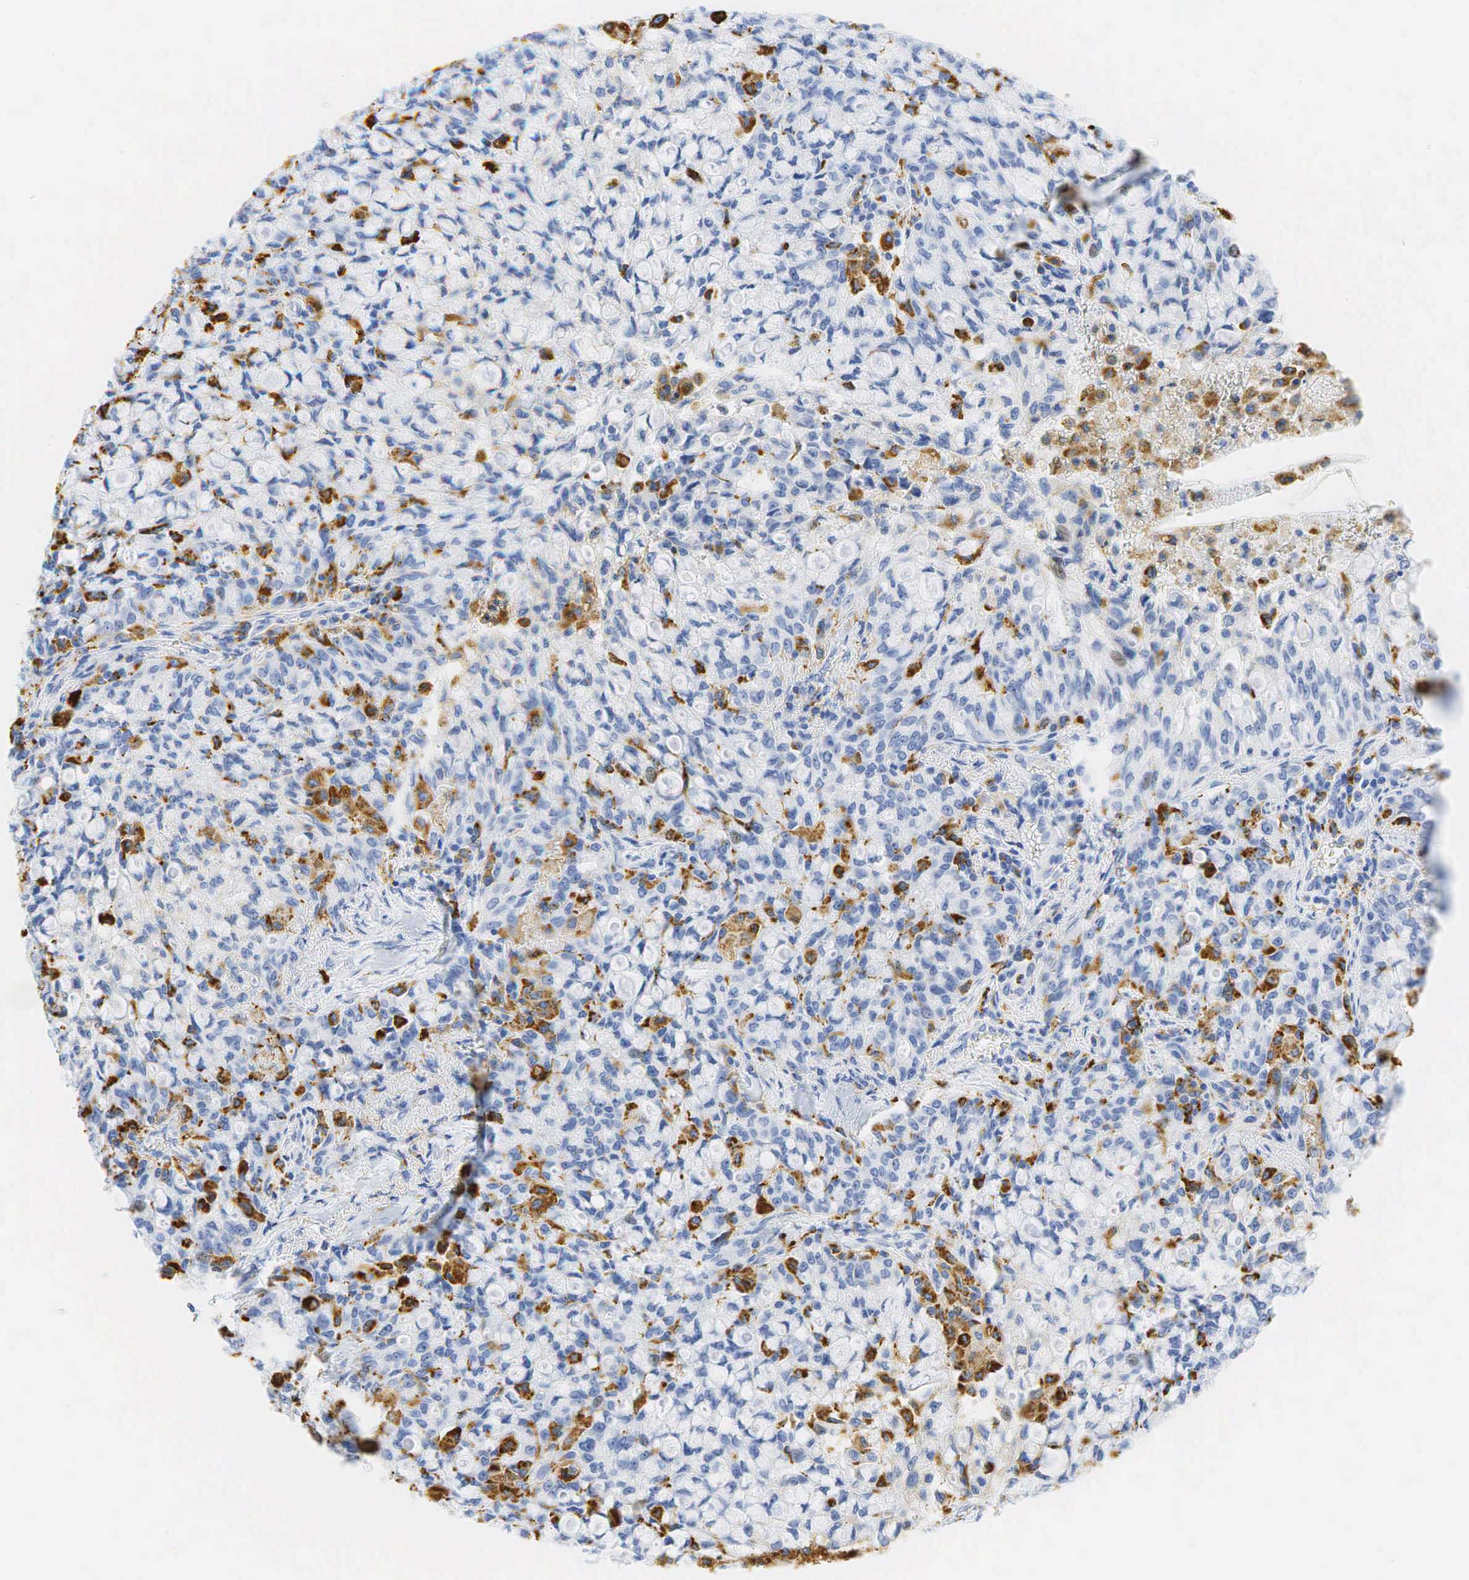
{"staining": {"intensity": "negative", "quantity": "none", "location": "none"}, "tissue": "lung cancer", "cell_type": "Tumor cells", "image_type": "cancer", "snomed": [{"axis": "morphology", "description": "Adenocarcinoma, NOS"}, {"axis": "topography", "description": "Lung"}], "caption": "IHC micrograph of neoplastic tissue: human lung cancer (adenocarcinoma) stained with DAB (3,3'-diaminobenzidine) shows no significant protein expression in tumor cells. The staining is performed using DAB brown chromogen with nuclei counter-stained in using hematoxylin.", "gene": "CD68", "patient": {"sex": "female", "age": 44}}